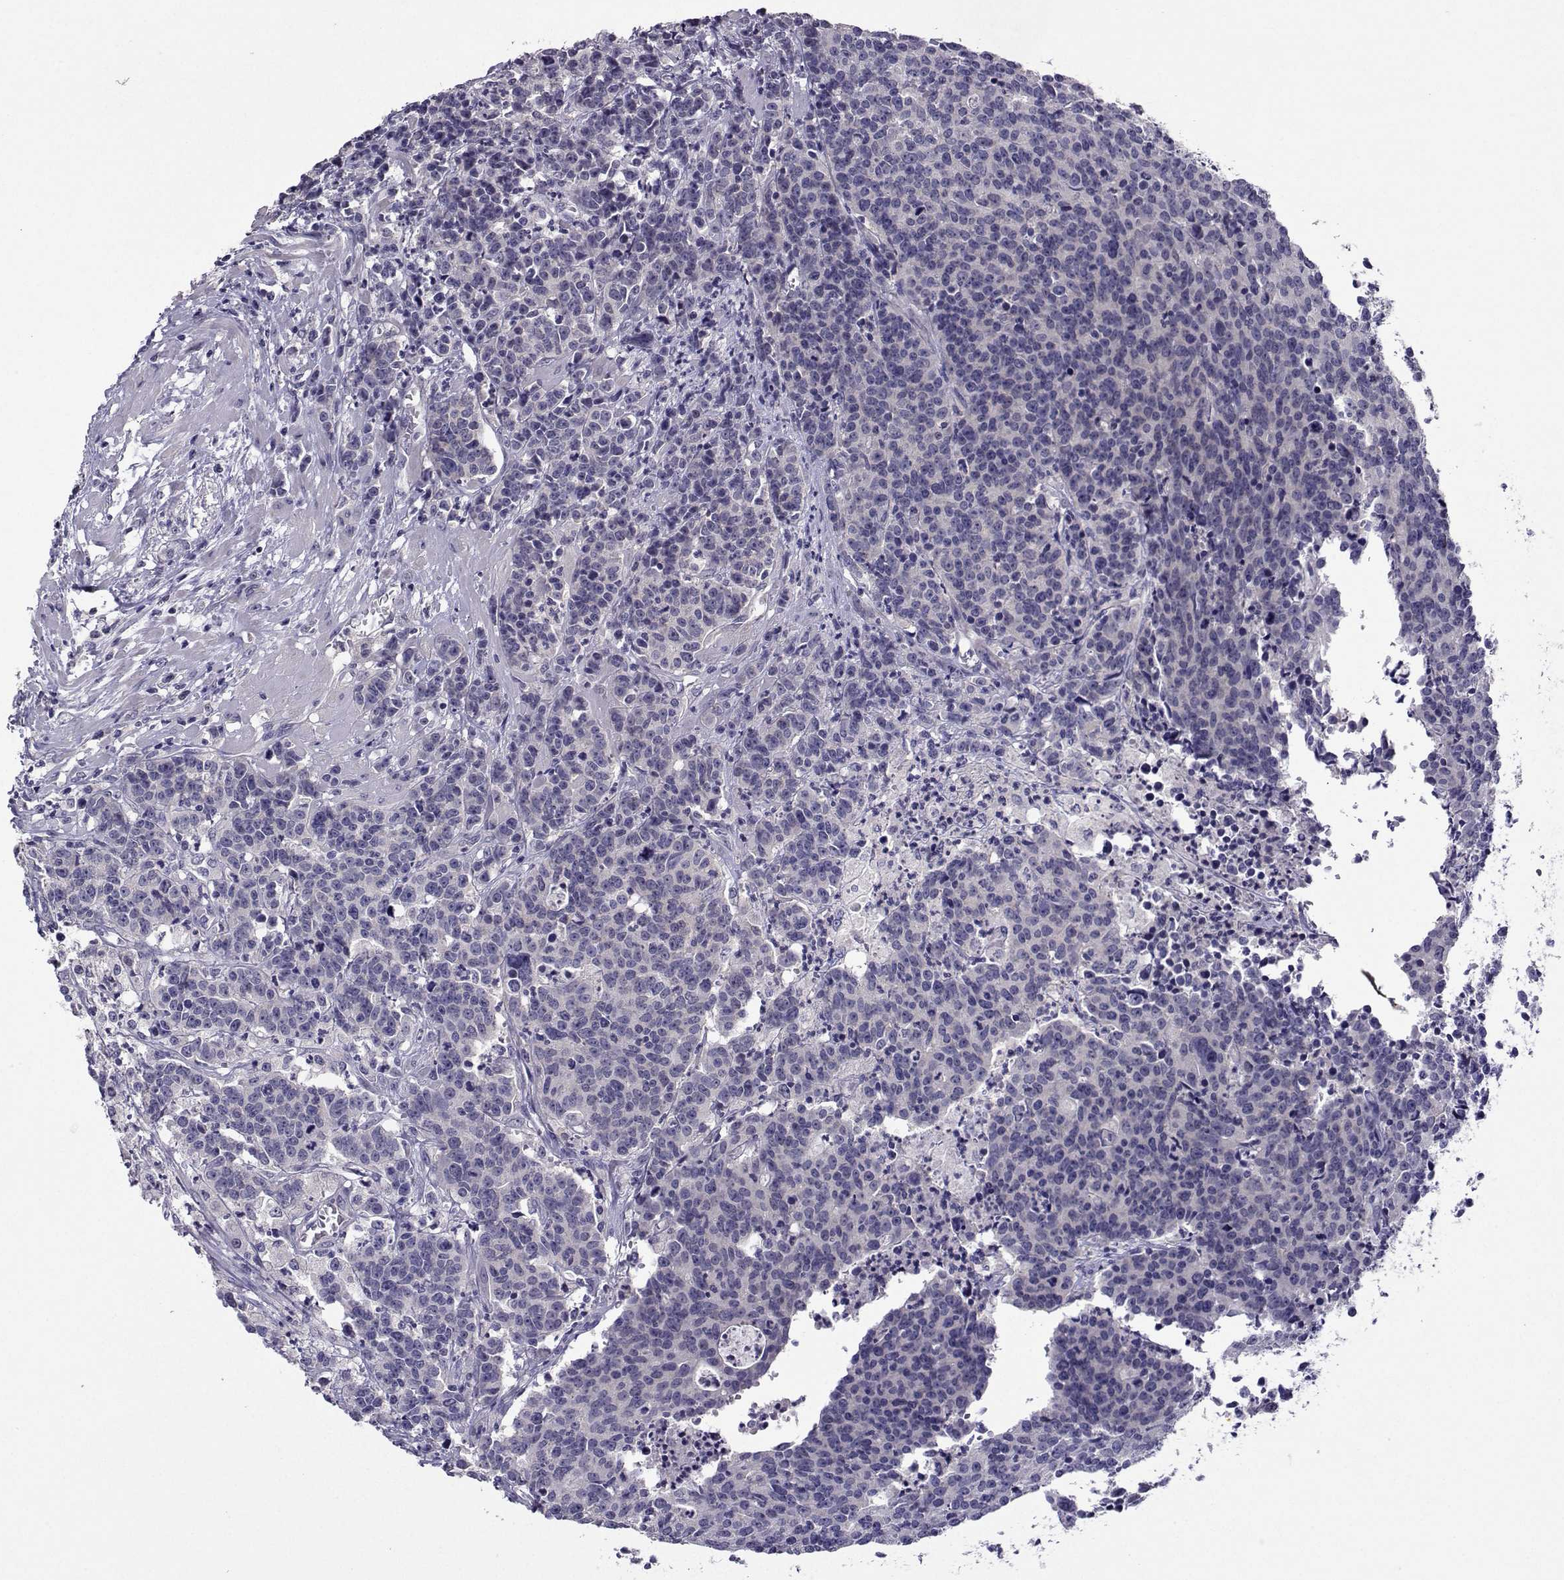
{"staining": {"intensity": "negative", "quantity": "none", "location": "none"}, "tissue": "prostate cancer", "cell_type": "Tumor cells", "image_type": "cancer", "snomed": [{"axis": "morphology", "description": "Adenocarcinoma, NOS"}, {"axis": "topography", "description": "Prostate"}], "caption": "Tumor cells show no significant protein expression in prostate cancer.", "gene": "DDX20", "patient": {"sex": "male", "age": 67}}